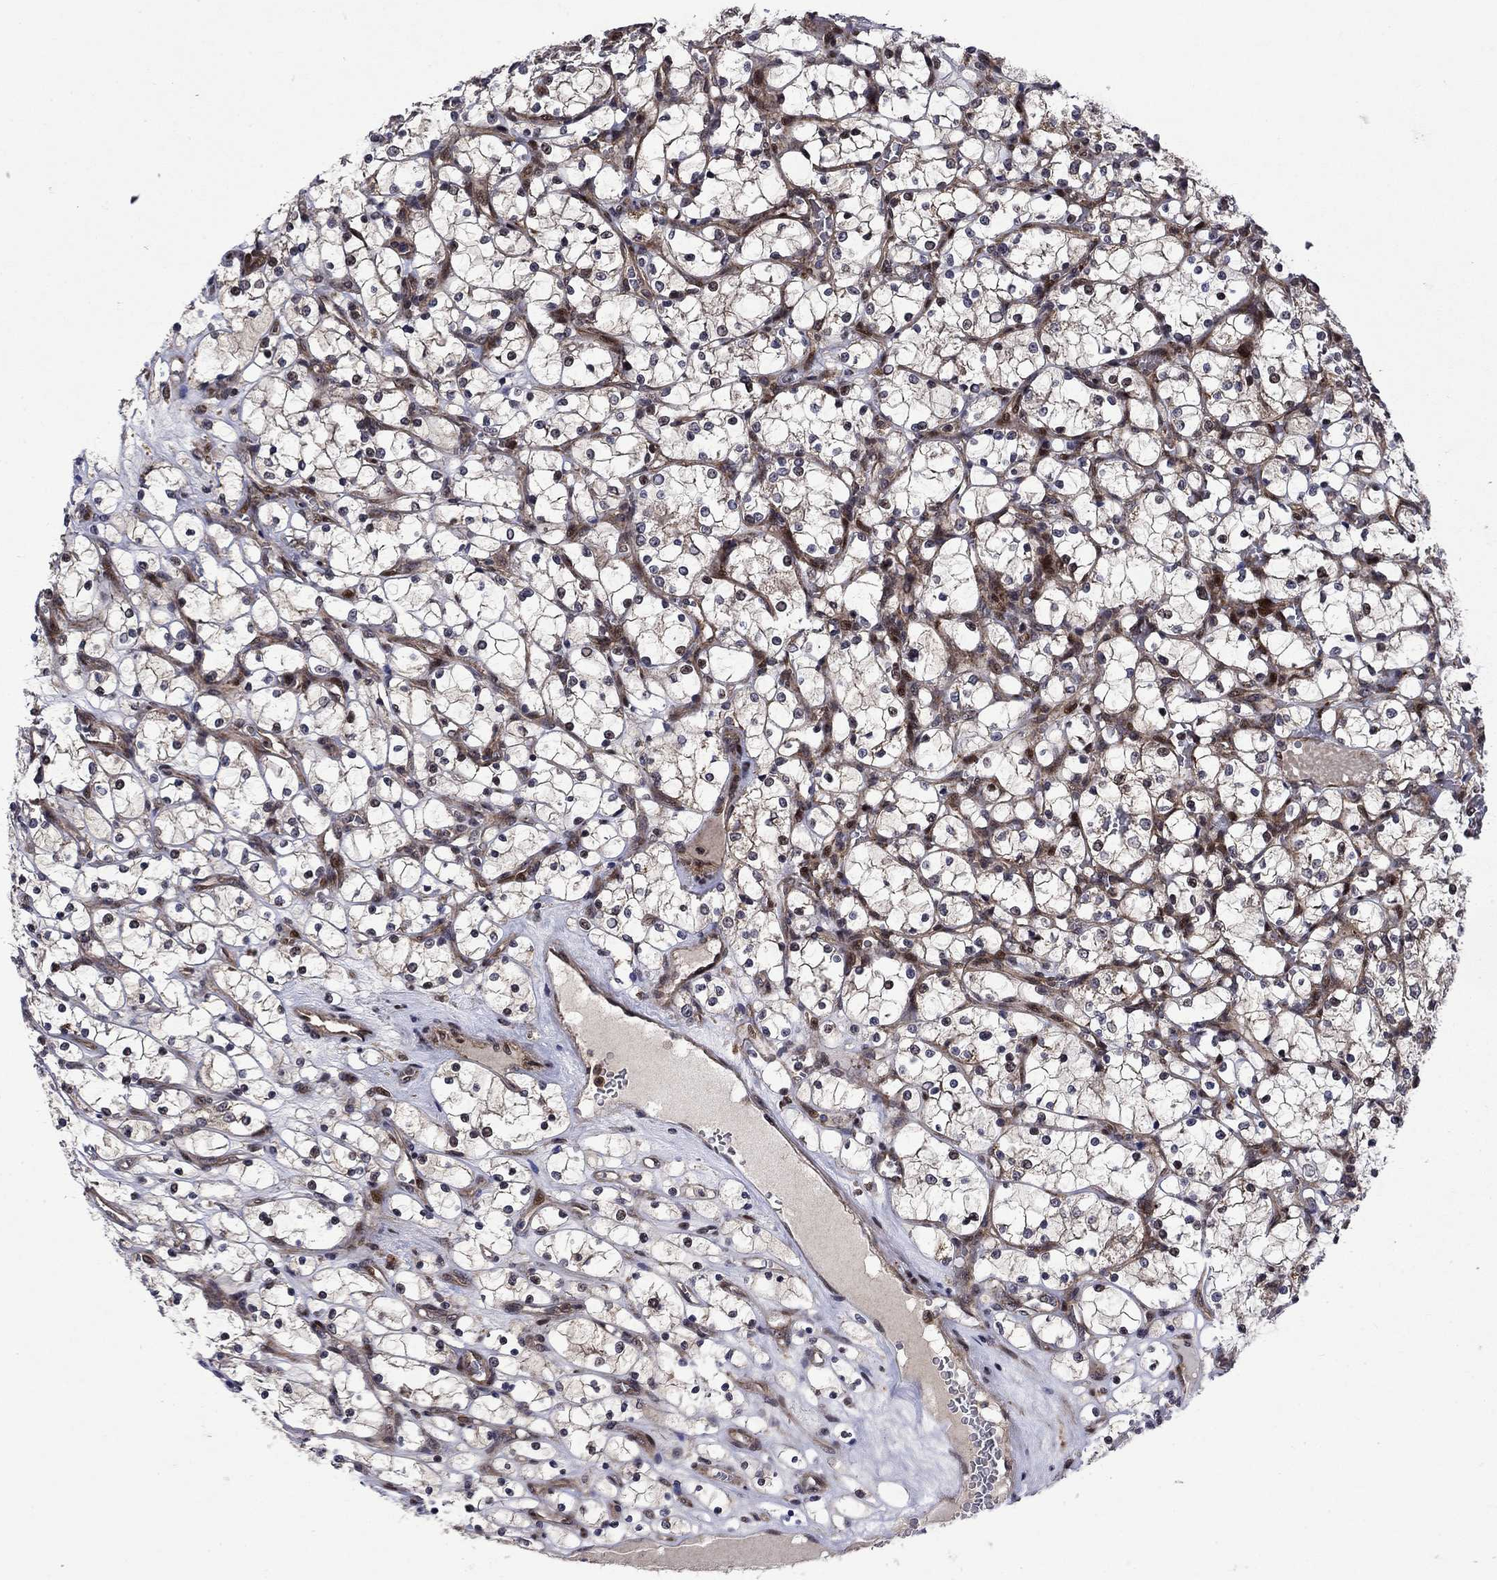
{"staining": {"intensity": "weak", "quantity": "<25%", "location": "cytoplasmic/membranous,nuclear"}, "tissue": "renal cancer", "cell_type": "Tumor cells", "image_type": "cancer", "snomed": [{"axis": "morphology", "description": "Adenocarcinoma, NOS"}, {"axis": "topography", "description": "Kidney"}], "caption": "Image shows no protein expression in tumor cells of adenocarcinoma (renal) tissue. (DAB (3,3'-diaminobenzidine) IHC with hematoxylin counter stain).", "gene": "AGTPBP1", "patient": {"sex": "female", "age": 69}}